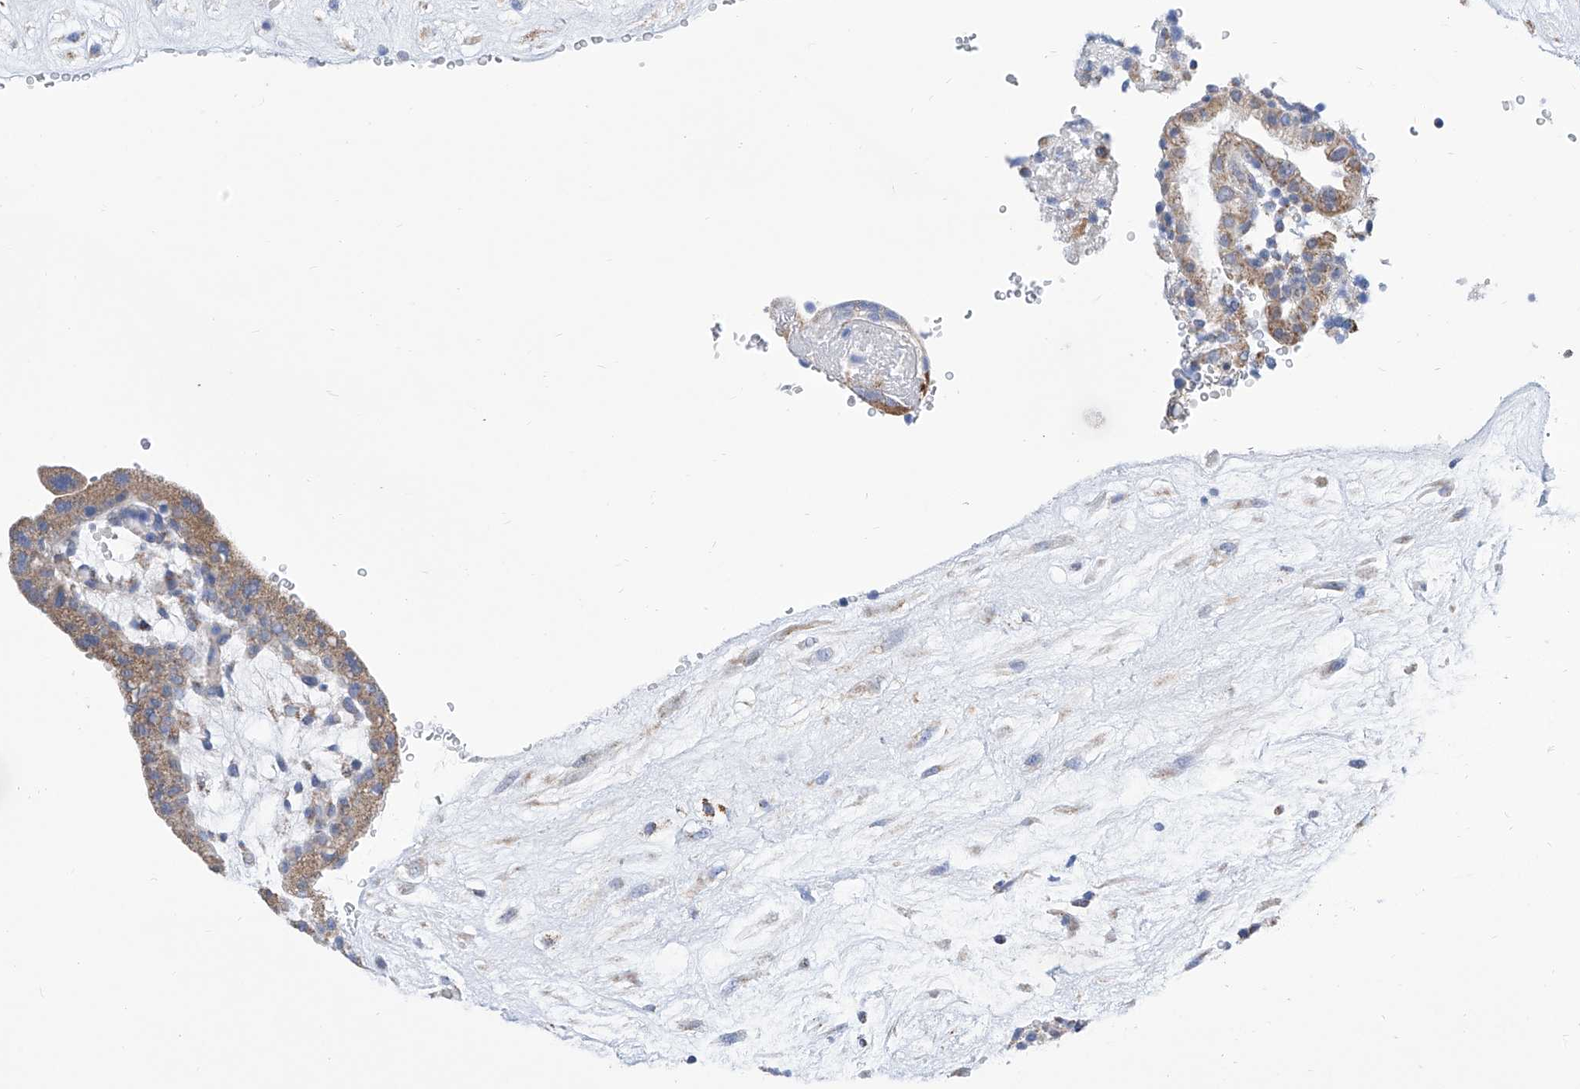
{"staining": {"intensity": "negative", "quantity": "none", "location": "none"}, "tissue": "placenta", "cell_type": "Decidual cells", "image_type": "normal", "snomed": [{"axis": "morphology", "description": "Normal tissue, NOS"}, {"axis": "topography", "description": "Placenta"}], "caption": "This is a image of immunohistochemistry staining of unremarkable placenta, which shows no positivity in decidual cells. (DAB IHC visualized using brightfield microscopy, high magnification).", "gene": "SRBD1", "patient": {"sex": "female", "age": 18}}